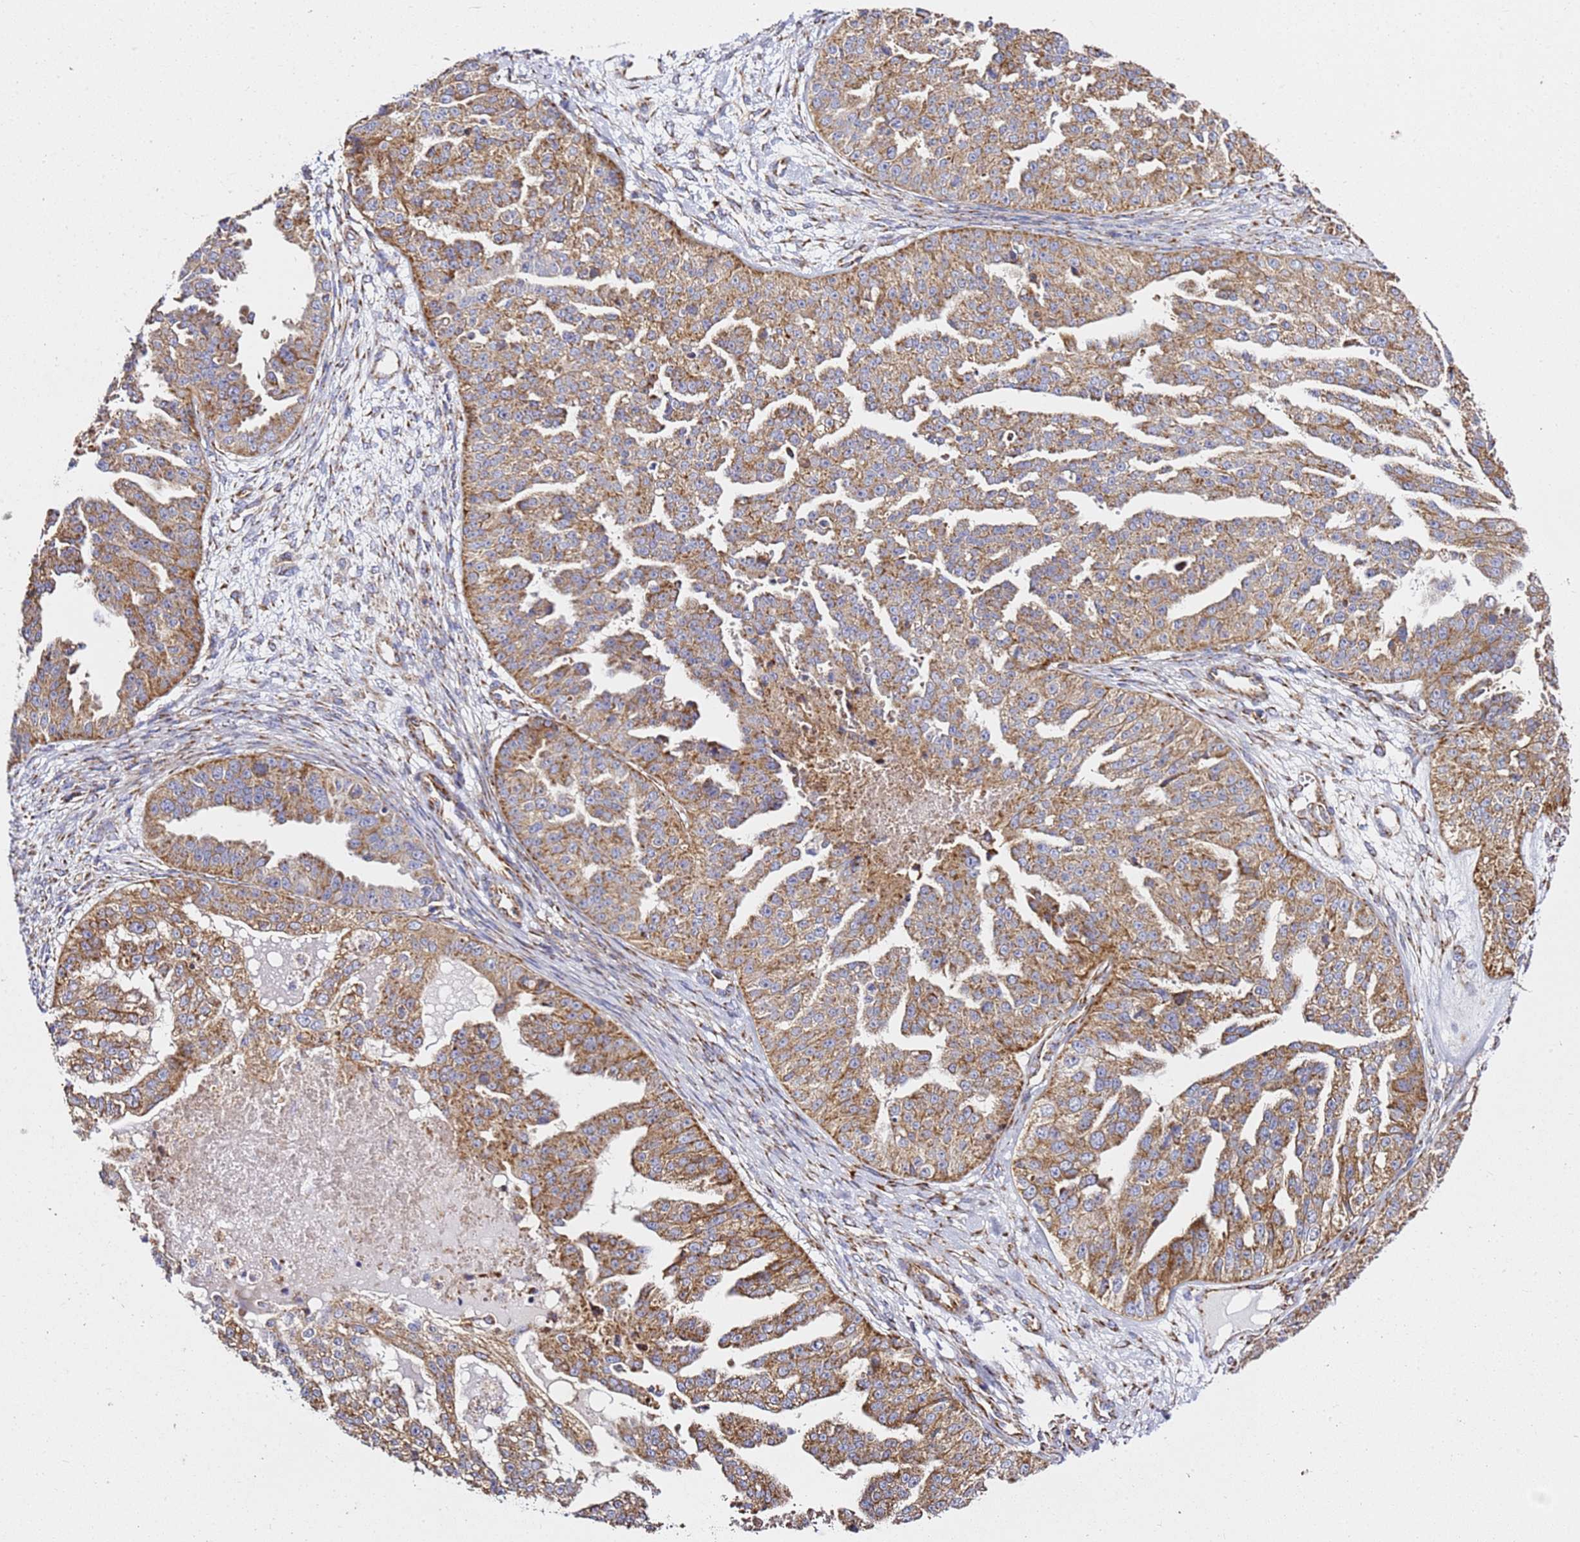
{"staining": {"intensity": "moderate", "quantity": ">75%", "location": "cytoplasmic/membranous"}, "tissue": "ovarian cancer", "cell_type": "Tumor cells", "image_type": "cancer", "snomed": [{"axis": "morphology", "description": "Cystadenocarcinoma, serous, NOS"}, {"axis": "topography", "description": "Ovary"}], "caption": "High-magnification brightfield microscopy of ovarian cancer stained with DAB (brown) and counterstained with hematoxylin (blue). tumor cells exhibit moderate cytoplasmic/membranous staining is present in about>75% of cells.", "gene": "NDUFA3", "patient": {"sex": "female", "age": 58}}